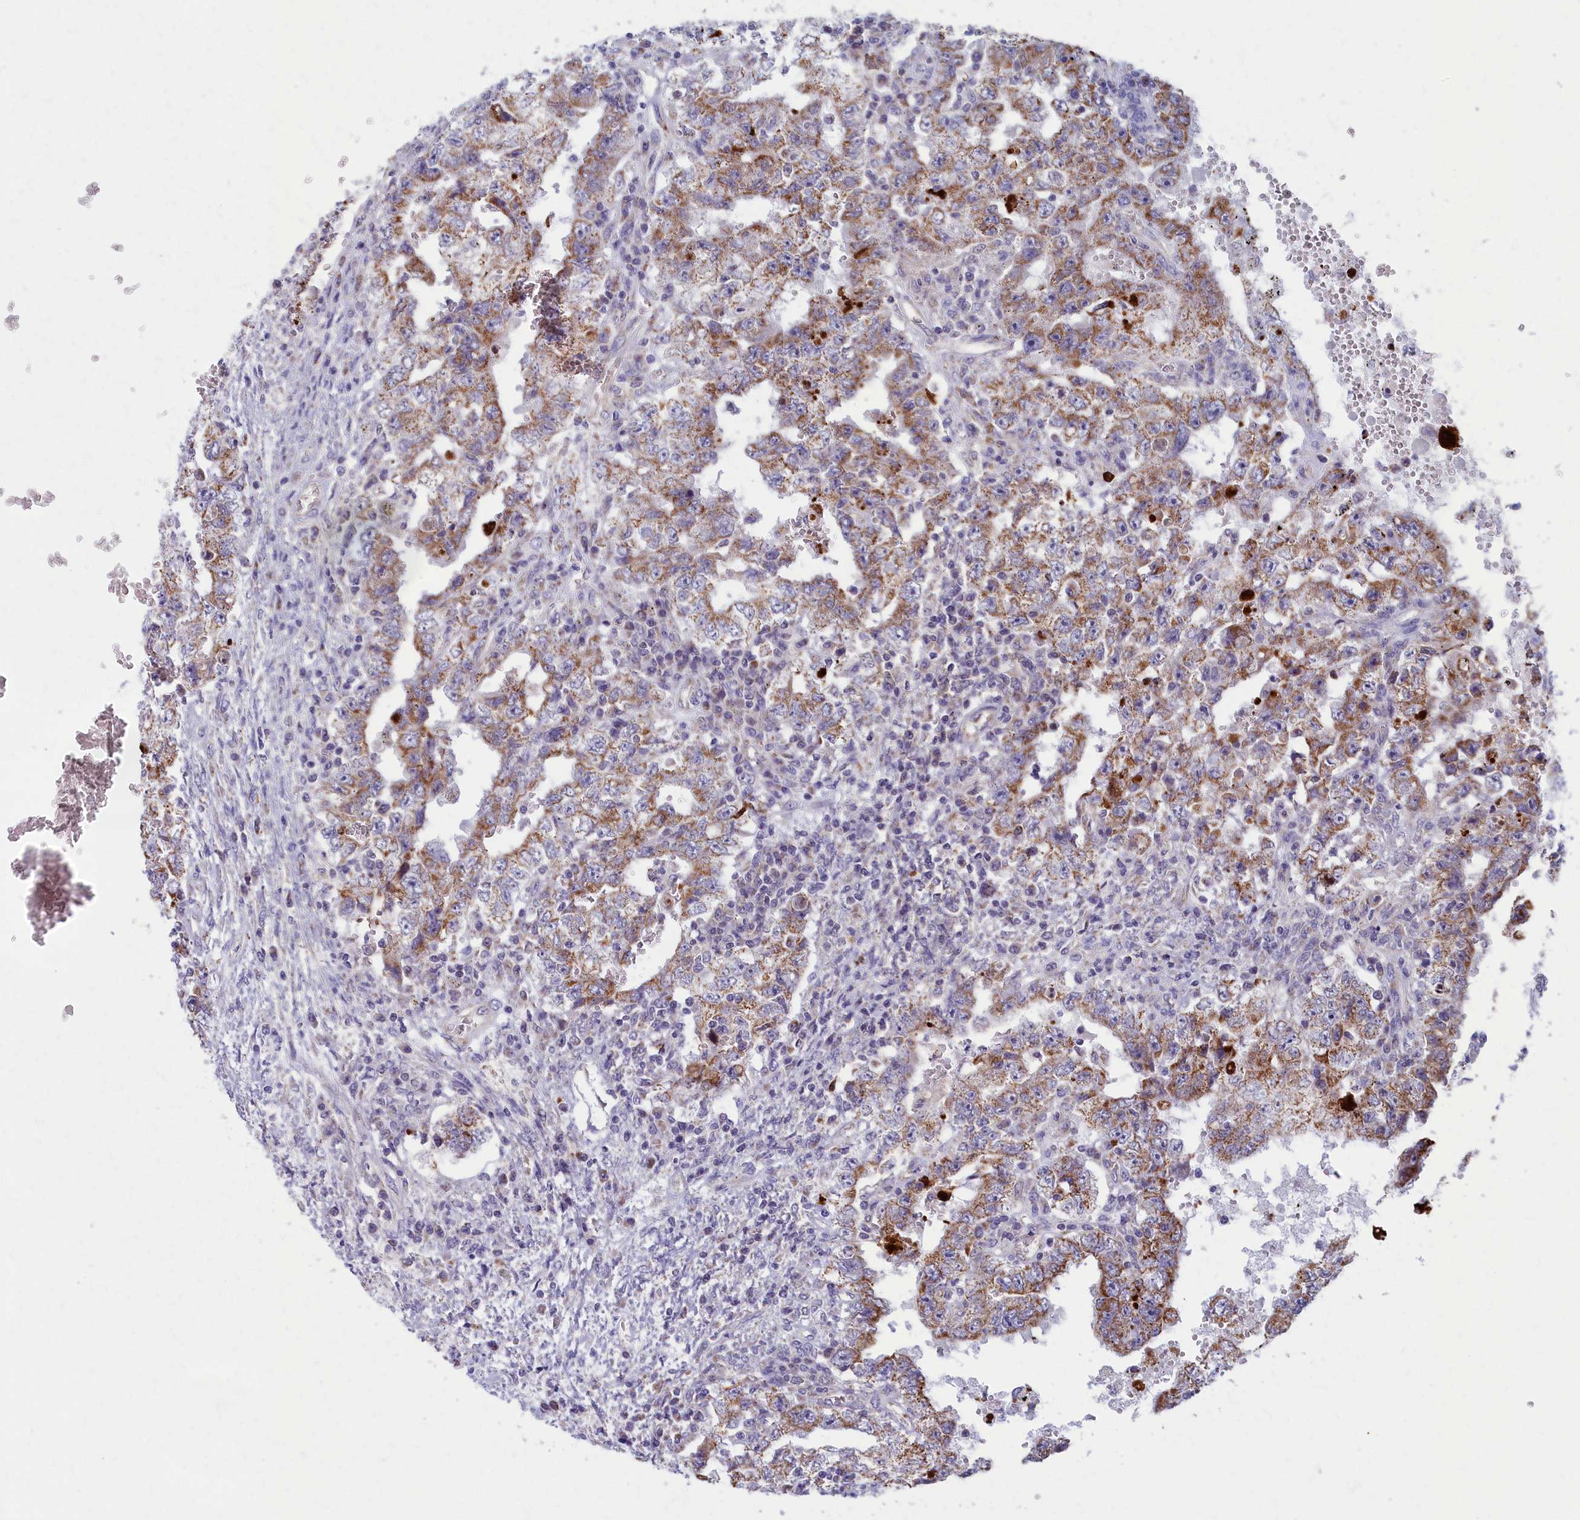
{"staining": {"intensity": "moderate", "quantity": ">75%", "location": "cytoplasmic/membranous"}, "tissue": "testis cancer", "cell_type": "Tumor cells", "image_type": "cancer", "snomed": [{"axis": "morphology", "description": "Carcinoma, Embryonal, NOS"}, {"axis": "topography", "description": "Testis"}], "caption": "The photomicrograph displays staining of testis embryonal carcinoma, revealing moderate cytoplasmic/membranous protein positivity (brown color) within tumor cells.", "gene": "MRPS25", "patient": {"sex": "male", "age": 26}}